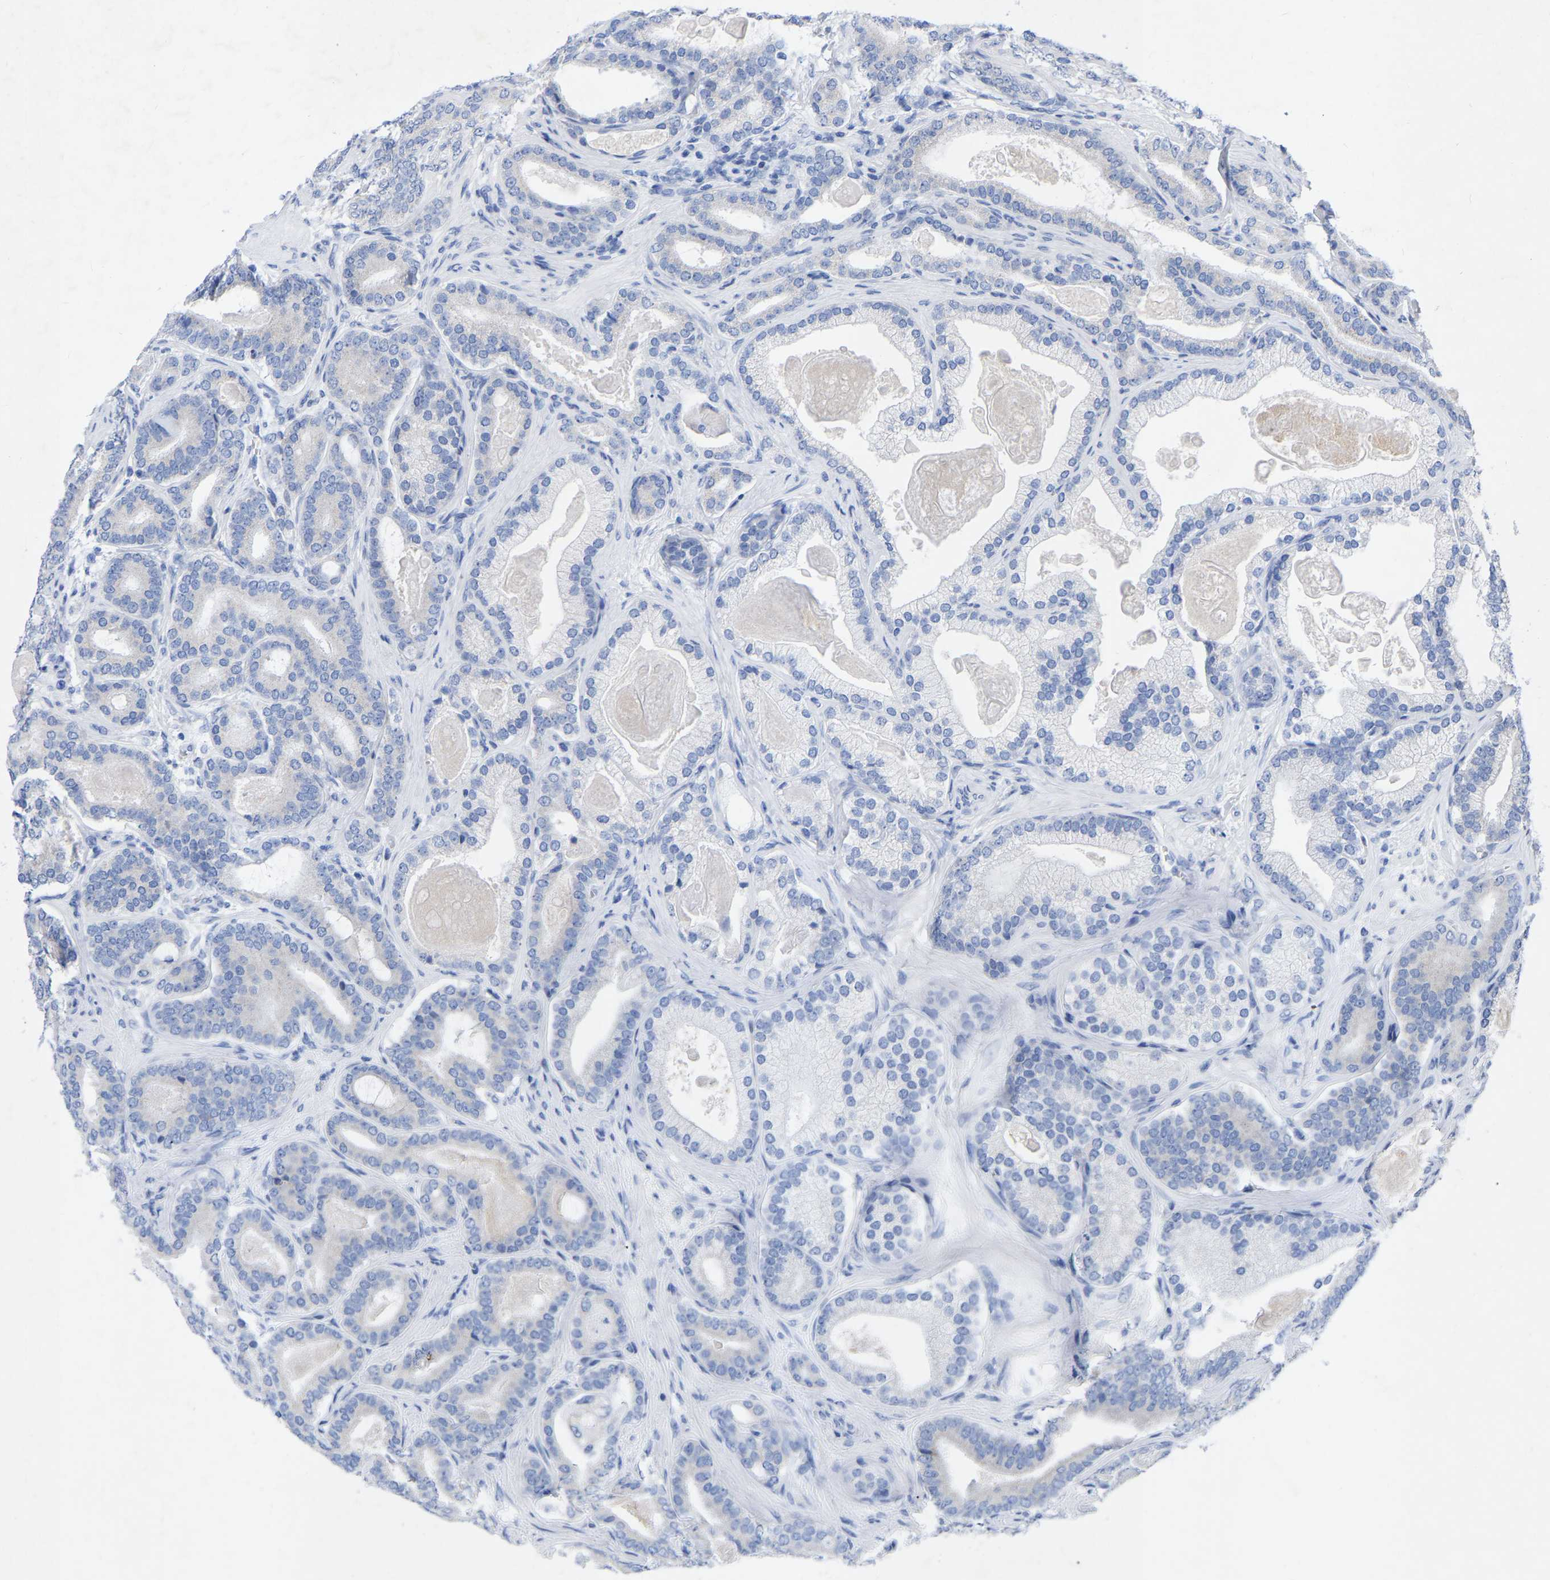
{"staining": {"intensity": "negative", "quantity": "none", "location": "none"}, "tissue": "prostate cancer", "cell_type": "Tumor cells", "image_type": "cancer", "snomed": [{"axis": "morphology", "description": "Adenocarcinoma, High grade"}, {"axis": "topography", "description": "Prostate"}], "caption": "Immunohistochemistry of prostate cancer shows no positivity in tumor cells.", "gene": "ZNF629", "patient": {"sex": "male", "age": 60}}